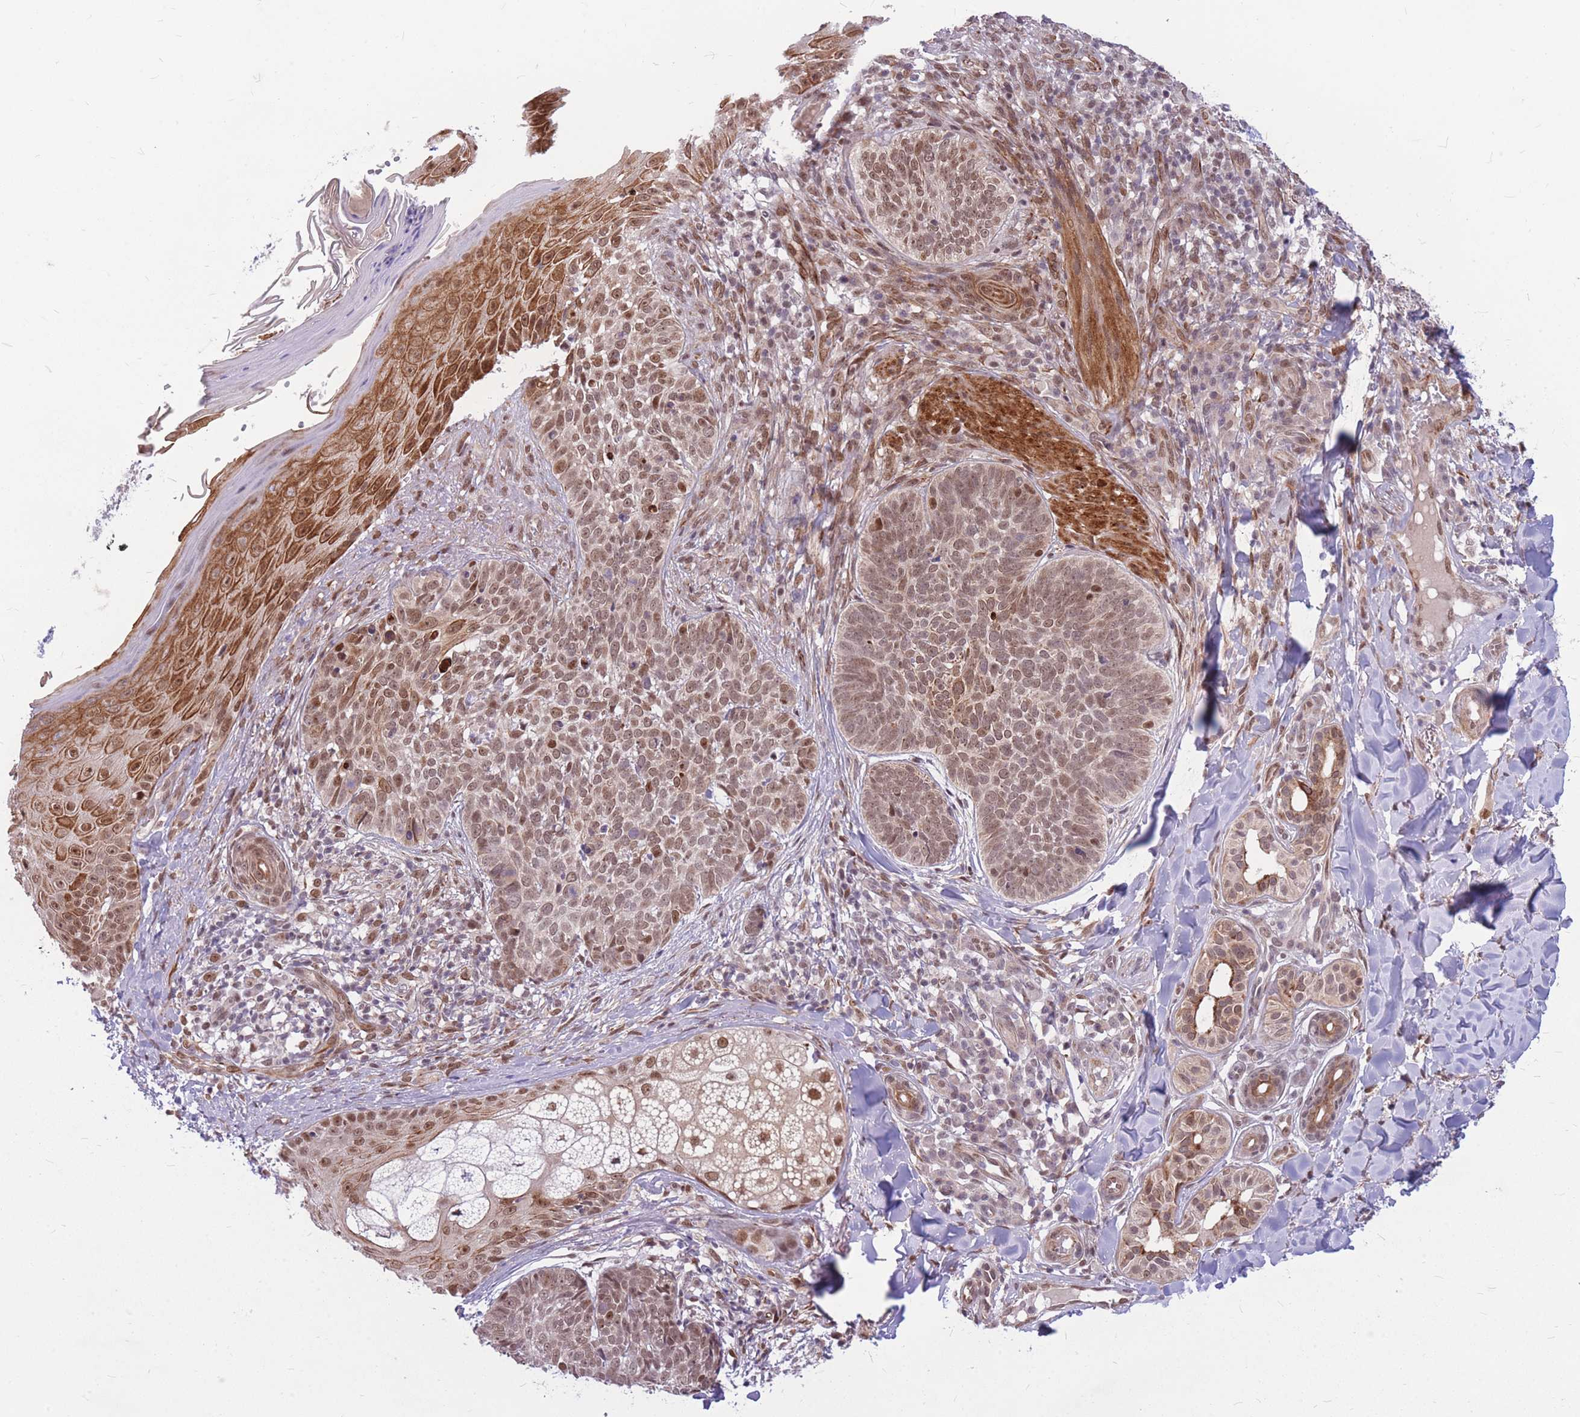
{"staining": {"intensity": "moderate", "quantity": ">75%", "location": "nuclear"}, "tissue": "skin cancer", "cell_type": "Tumor cells", "image_type": "cancer", "snomed": [{"axis": "morphology", "description": "Basal cell carcinoma"}, {"axis": "topography", "description": "Skin"}], "caption": "A brown stain shows moderate nuclear expression of a protein in human skin cancer (basal cell carcinoma) tumor cells.", "gene": "ERCC2", "patient": {"sex": "female", "age": 61}}